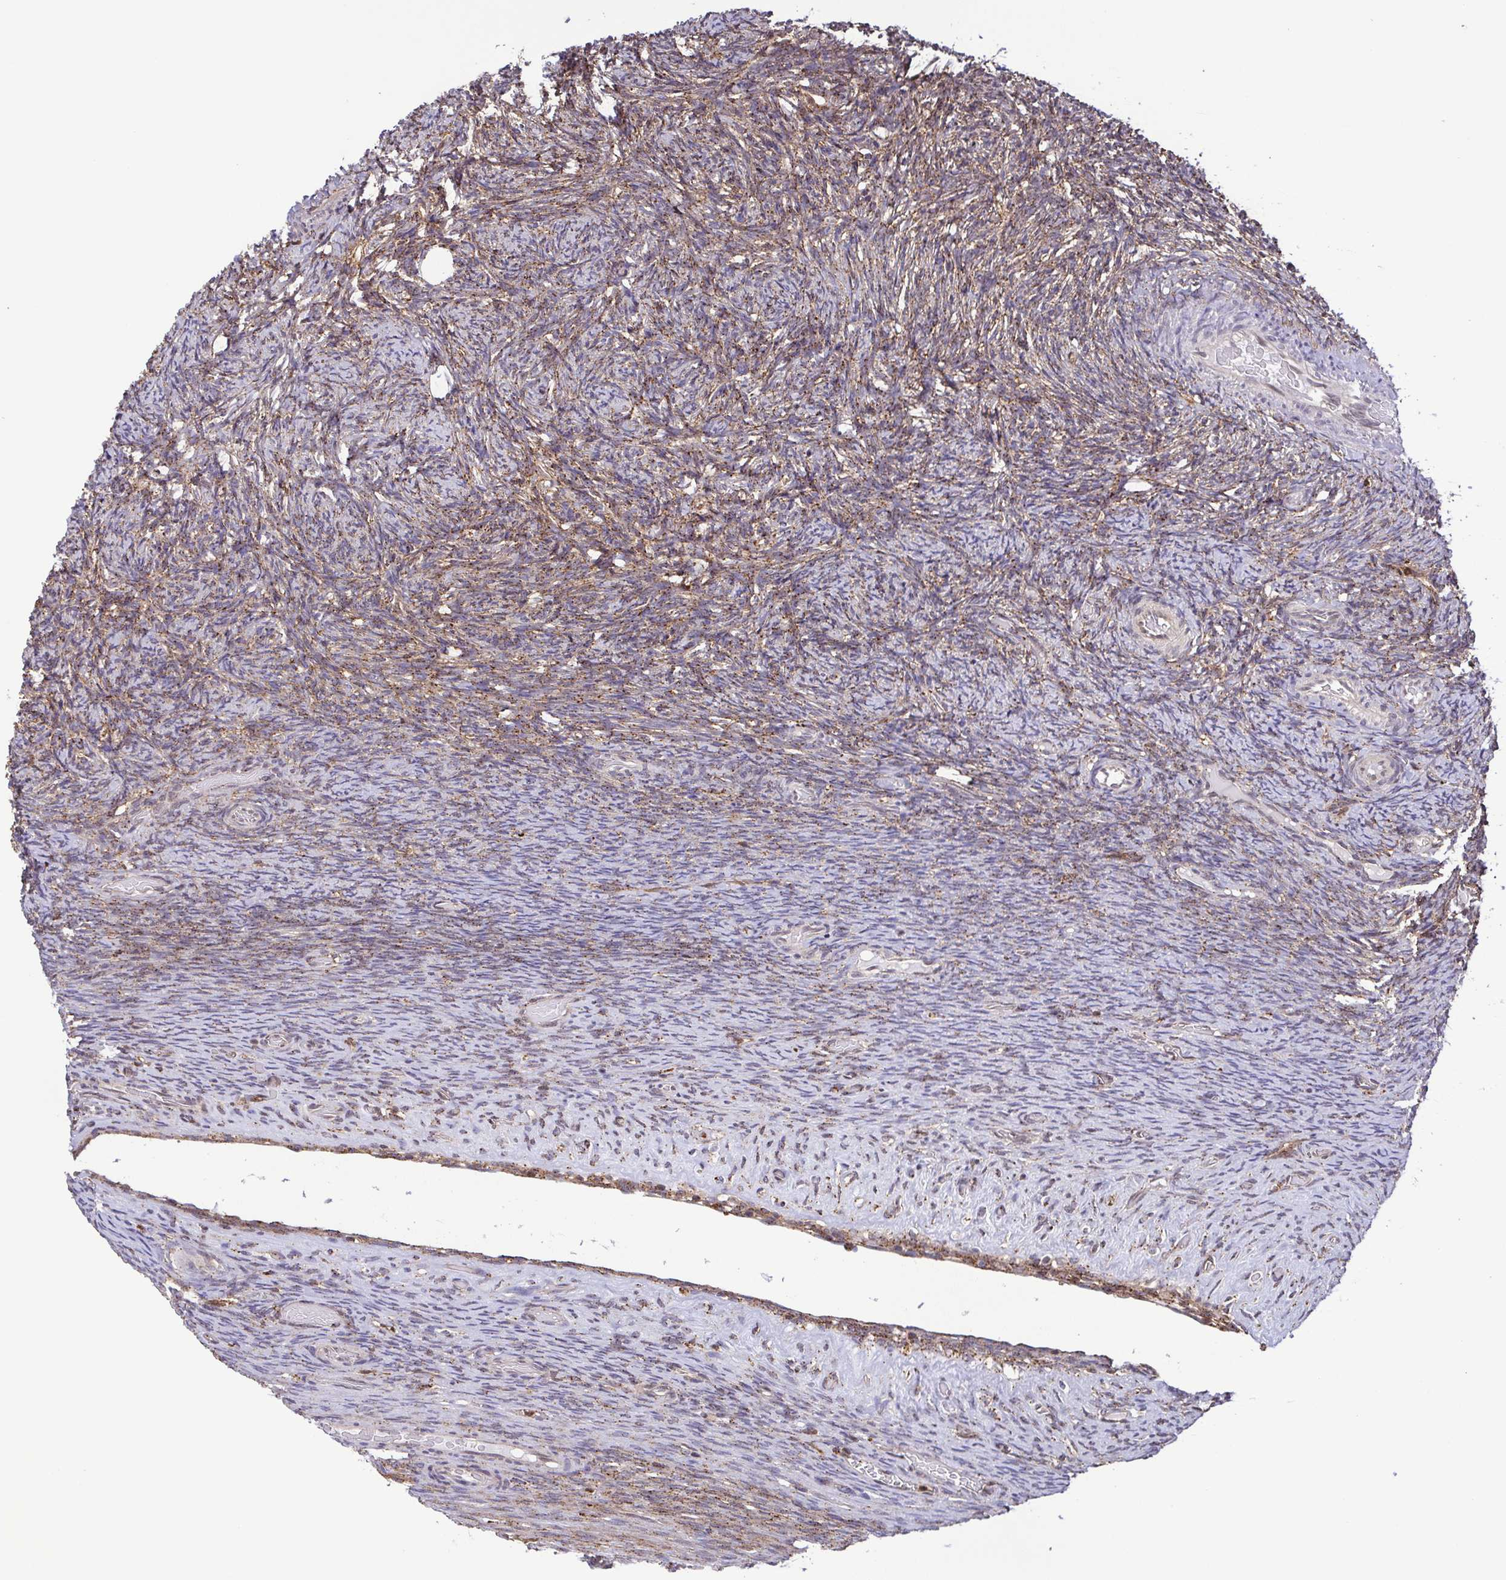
{"staining": {"intensity": "weak", "quantity": "25%-75%", "location": "cytoplasmic/membranous"}, "tissue": "ovary", "cell_type": "Ovarian stroma cells", "image_type": "normal", "snomed": [{"axis": "morphology", "description": "Normal tissue, NOS"}, {"axis": "topography", "description": "Ovary"}], "caption": "Ovarian stroma cells show low levels of weak cytoplasmic/membranous positivity in about 25%-75% of cells in unremarkable ovary.", "gene": "CHMP1B", "patient": {"sex": "female", "age": 34}}